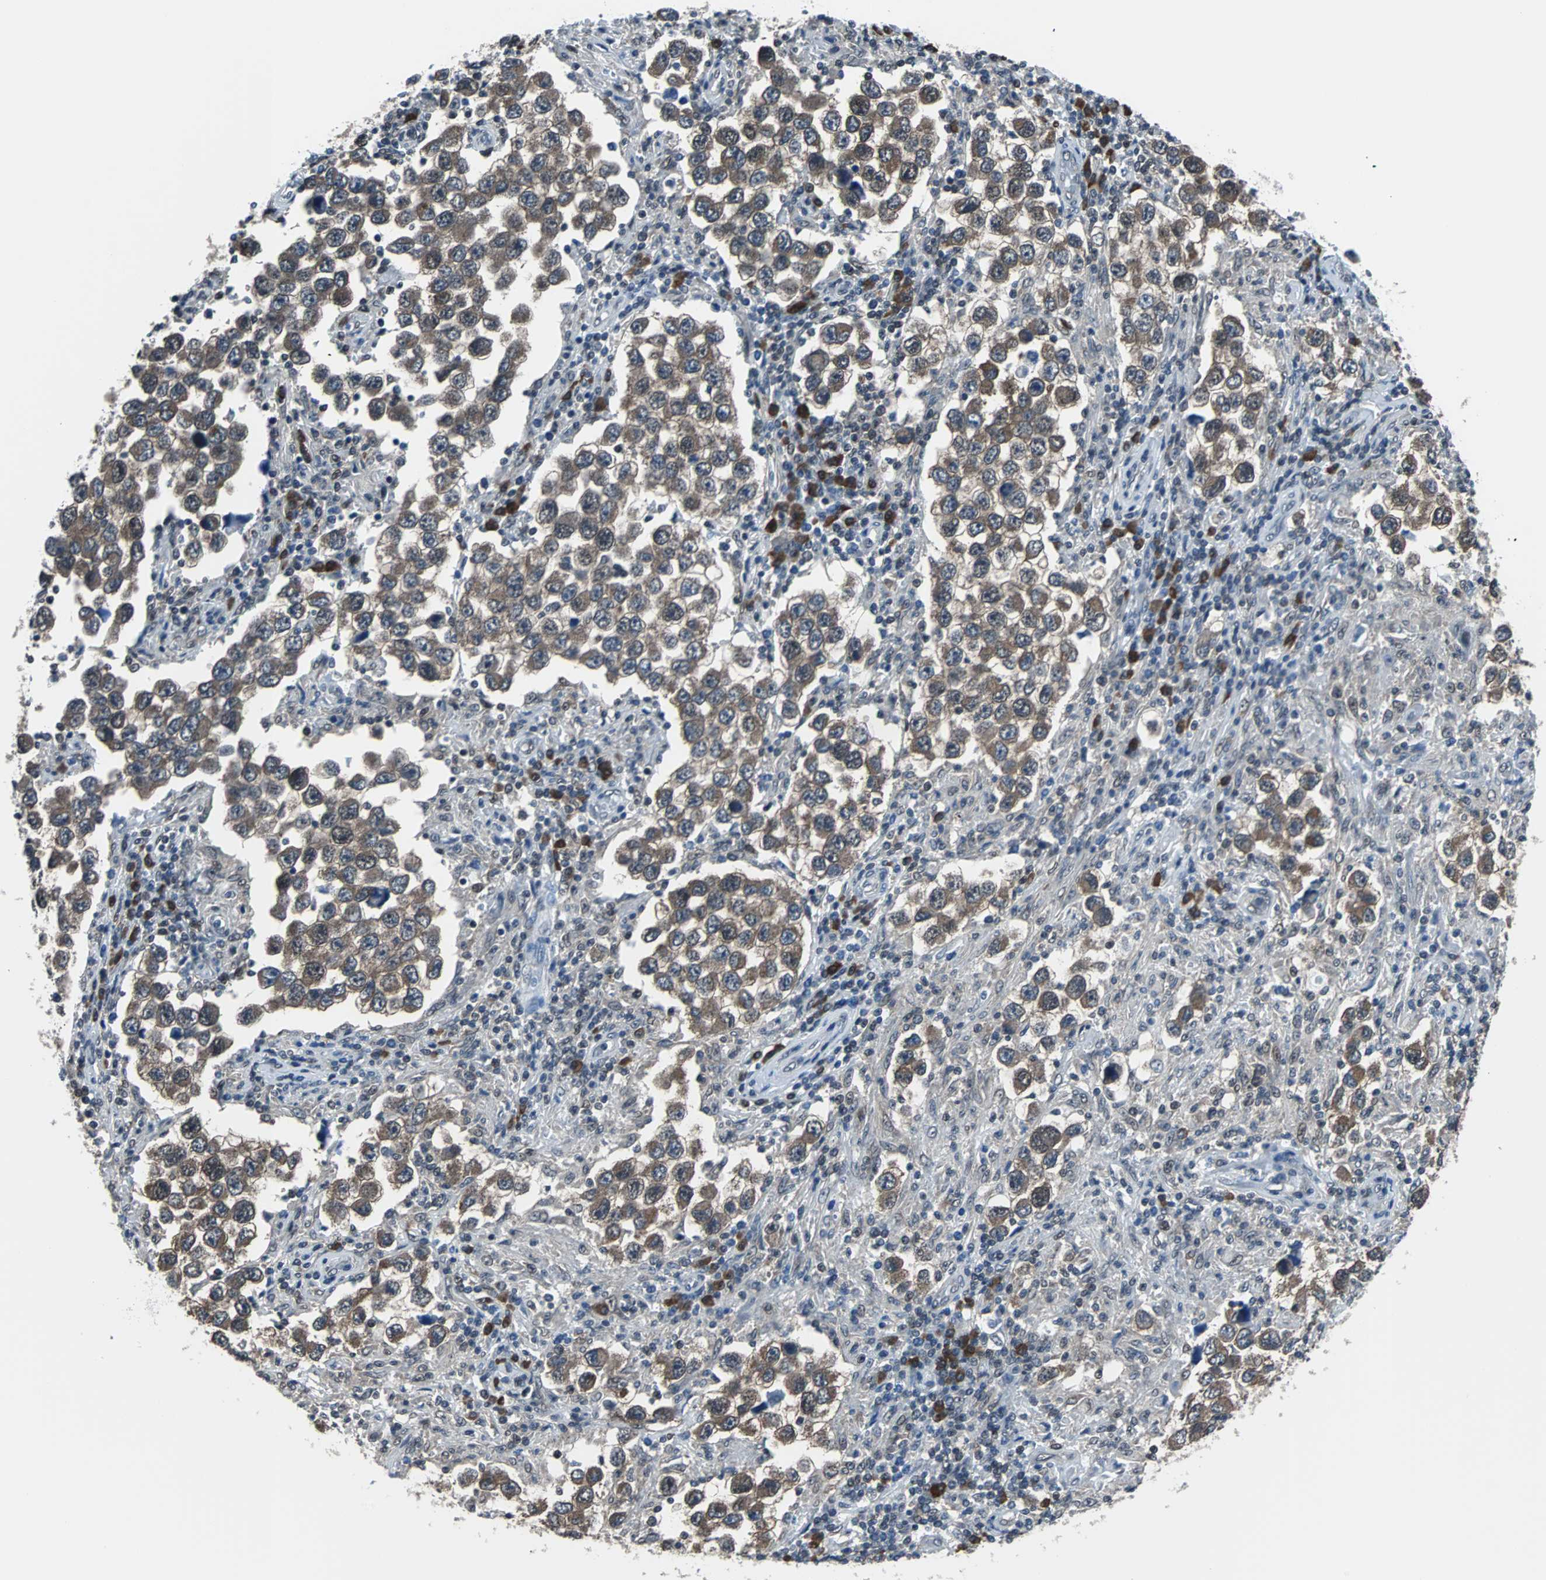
{"staining": {"intensity": "moderate", "quantity": ">75%", "location": "cytoplasmic/membranous"}, "tissue": "testis cancer", "cell_type": "Tumor cells", "image_type": "cancer", "snomed": [{"axis": "morphology", "description": "Carcinoma, Embryonal, NOS"}, {"axis": "topography", "description": "Testis"}], "caption": "The photomicrograph displays a brown stain indicating the presence of a protein in the cytoplasmic/membranous of tumor cells in testis embryonal carcinoma.", "gene": "VCP", "patient": {"sex": "male", "age": 21}}